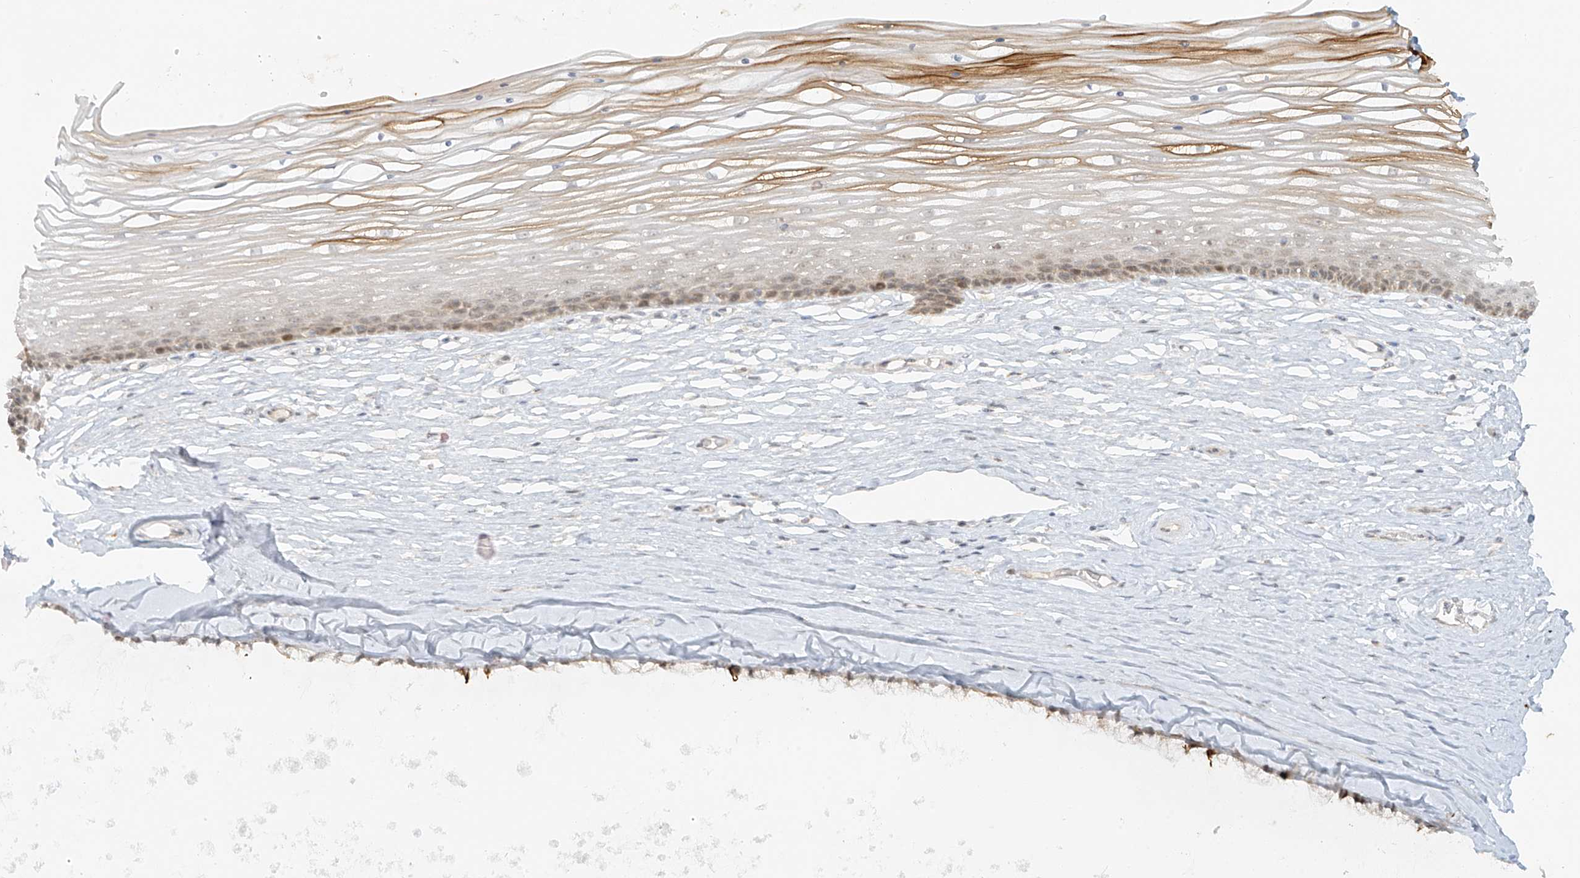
{"staining": {"intensity": "moderate", "quantity": "25%-75%", "location": "cytoplasmic/membranous,nuclear"}, "tissue": "vagina", "cell_type": "Squamous epithelial cells", "image_type": "normal", "snomed": [{"axis": "morphology", "description": "Normal tissue, NOS"}, {"axis": "topography", "description": "Vagina"}, {"axis": "topography", "description": "Cervix"}], "caption": "IHC histopathology image of unremarkable human vagina stained for a protein (brown), which shows medium levels of moderate cytoplasmic/membranous,nuclear staining in approximately 25%-75% of squamous epithelial cells.", "gene": "MIPEP", "patient": {"sex": "female", "age": 40}}